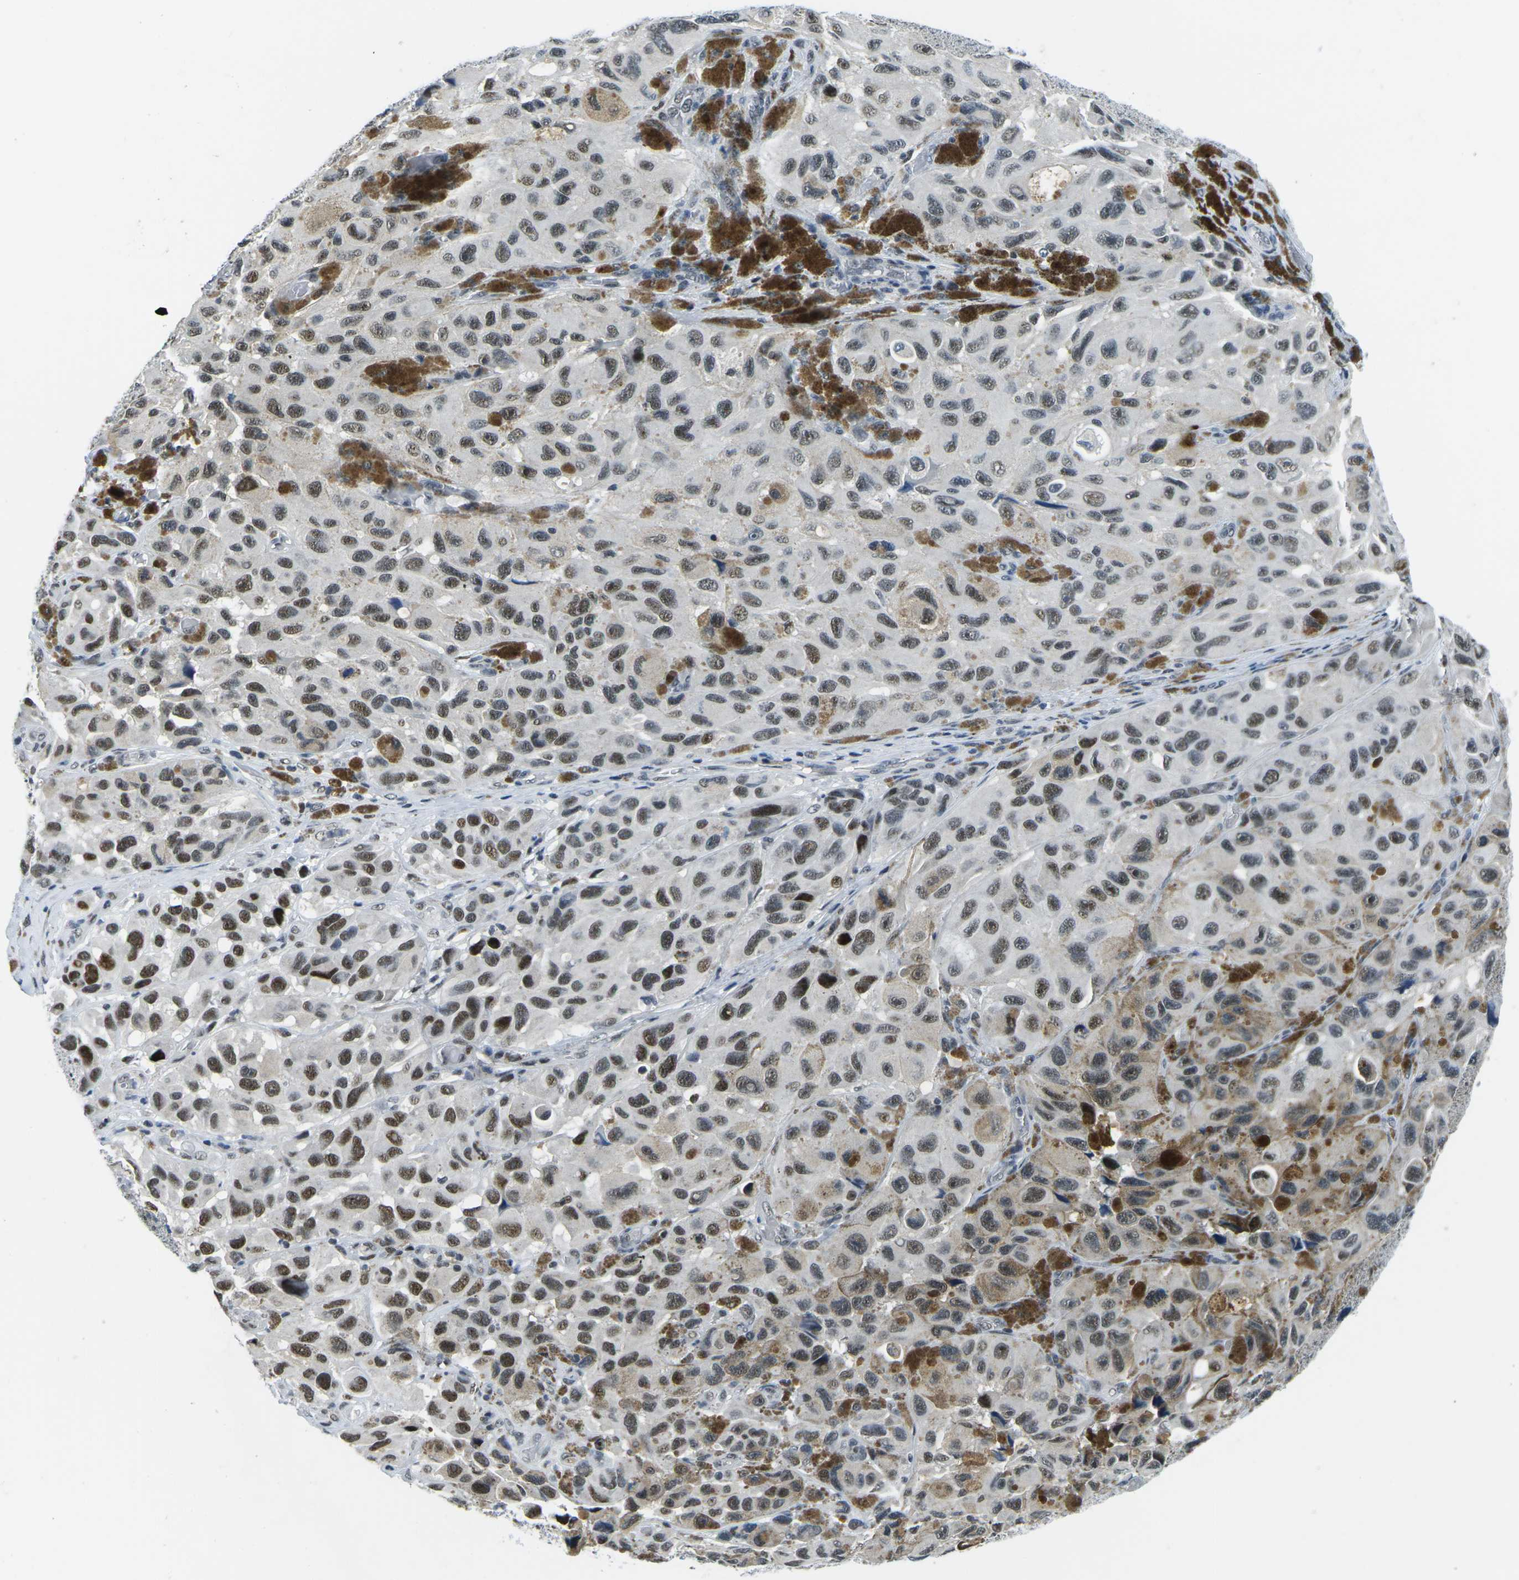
{"staining": {"intensity": "moderate", "quantity": ">75%", "location": "nuclear"}, "tissue": "melanoma", "cell_type": "Tumor cells", "image_type": "cancer", "snomed": [{"axis": "morphology", "description": "Malignant melanoma, NOS"}, {"axis": "topography", "description": "Skin"}], "caption": "Malignant melanoma stained with a brown dye reveals moderate nuclear positive staining in about >75% of tumor cells.", "gene": "PRPF8", "patient": {"sex": "female", "age": 73}}